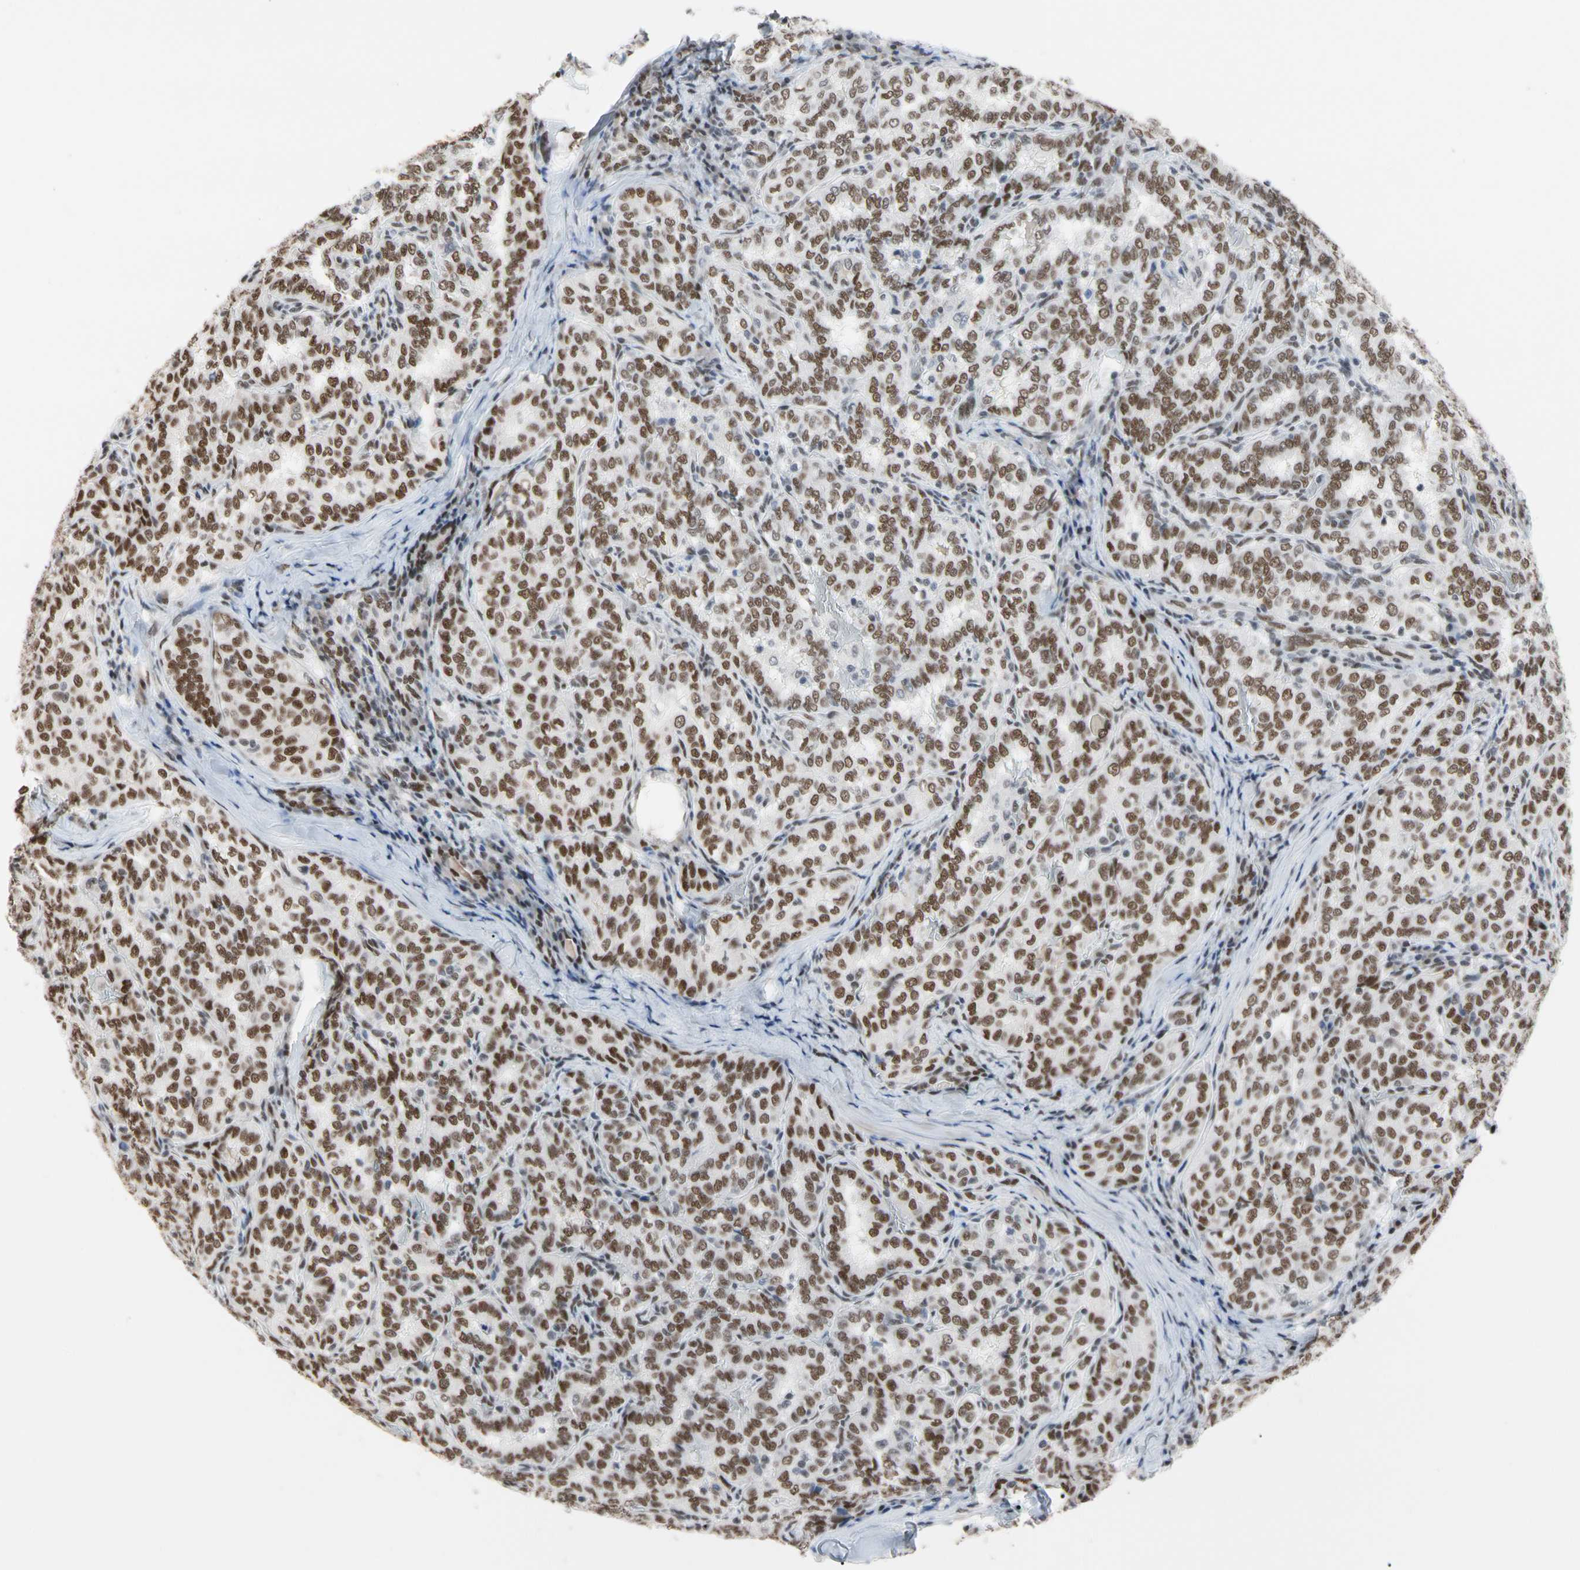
{"staining": {"intensity": "moderate", "quantity": ">75%", "location": "nuclear"}, "tissue": "thyroid cancer", "cell_type": "Tumor cells", "image_type": "cancer", "snomed": [{"axis": "morphology", "description": "Normal tissue, NOS"}, {"axis": "morphology", "description": "Papillary adenocarcinoma, NOS"}, {"axis": "topography", "description": "Thyroid gland"}], "caption": "The immunohistochemical stain shows moderate nuclear expression in tumor cells of thyroid cancer tissue.", "gene": "FAM98B", "patient": {"sex": "female", "age": 30}}